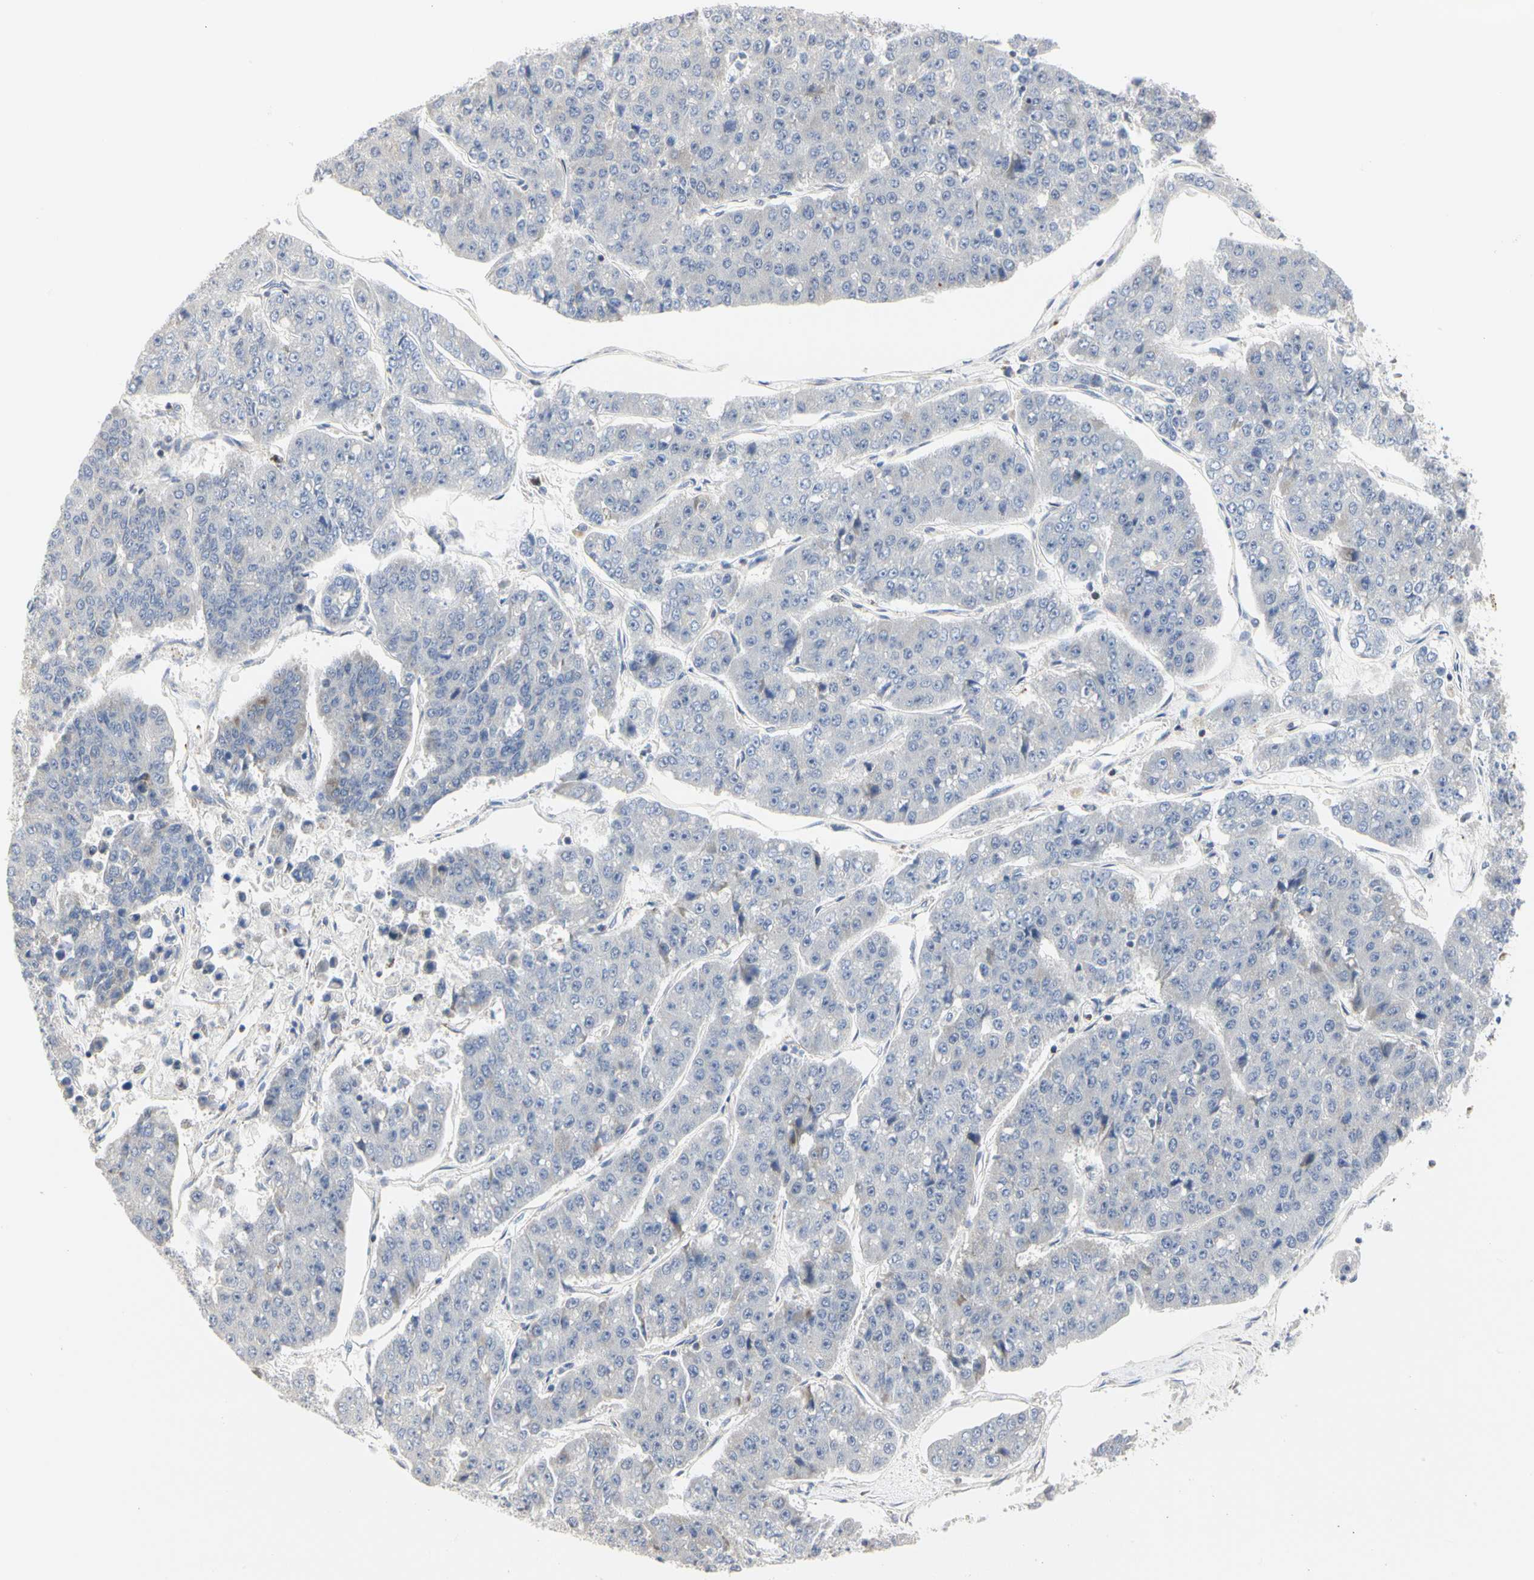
{"staining": {"intensity": "negative", "quantity": "none", "location": "none"}, "tissue": "pancreatic cancer", "cell_type": "Tumor cells", "image_type": "cancer", "snomed": [{"axis": "morphology", "description": "Adenocarcinoma, NOS"}, {"axis": "topography", "description": "Pancreas"}], "caption": "Immunohistochemical staining of human pancreatic cancer (adenocarcinoma) reveals no significant positivity in tumor cells. (Stains: DAB (3,3'-diaminobenzidine) IHC with hematoxylin counter stain, Microscopy: brightfield microscopy at high magnification).", "gene": "SHANK2", "patient": {"sex": "male", "age": 50}}